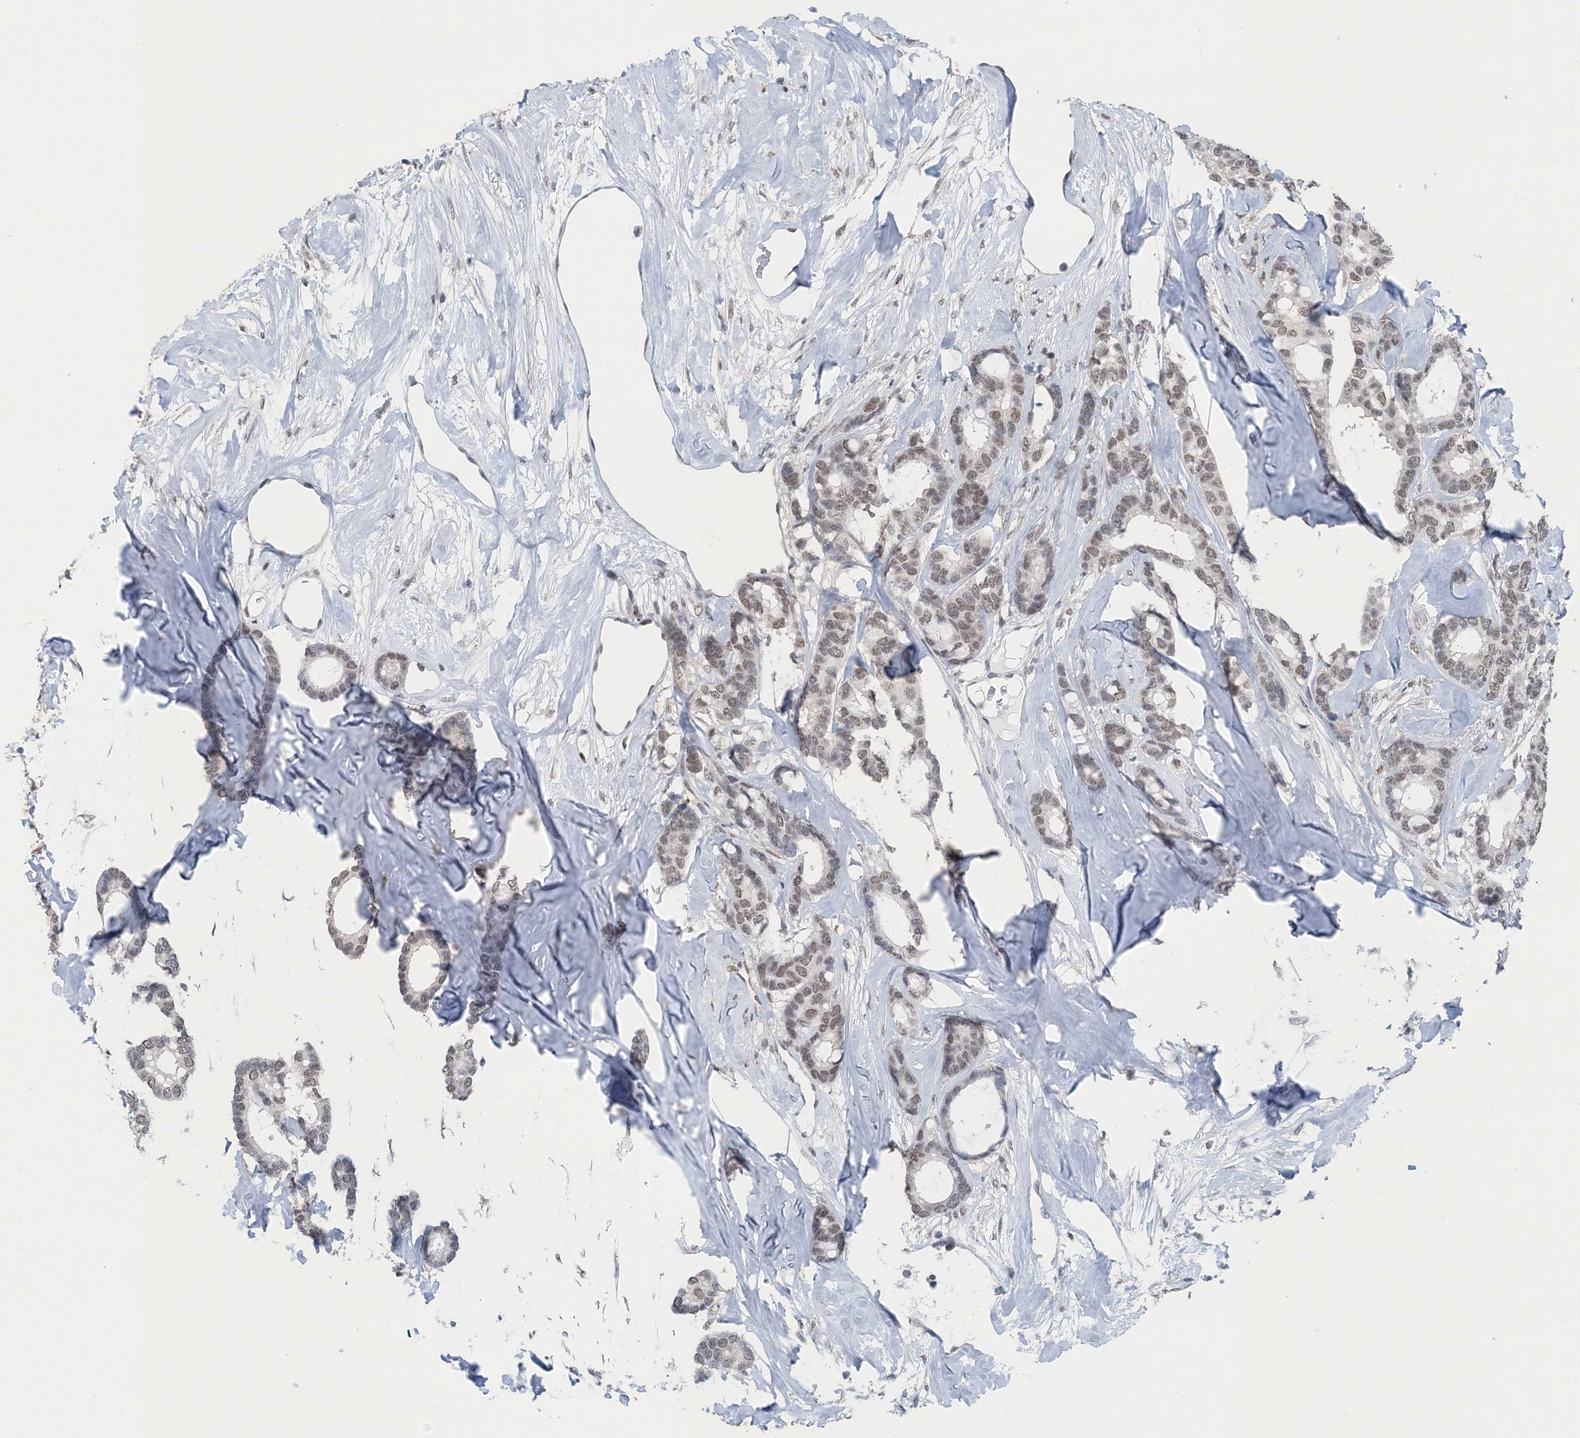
{"staining": {"intensity": "weak", "quantity": "25%-75%", "location": "nuclear"}, "tissue": "breast cancer", "cell_type": "Tumor cells", "image_type": "cancer", "snomed": [{"axis": "morphology", "description": "Duct carcinoma"}, {"axis": "topography", "description": "Breast"}], "caption": "Human breast intraductal carcinoma stained for a protein (brown) demonstrates weak nuclear positive staining in about 25%-75% of tumor cells.", "gene": "MBD2", "patient": {"sex": "female", "age": 87}}